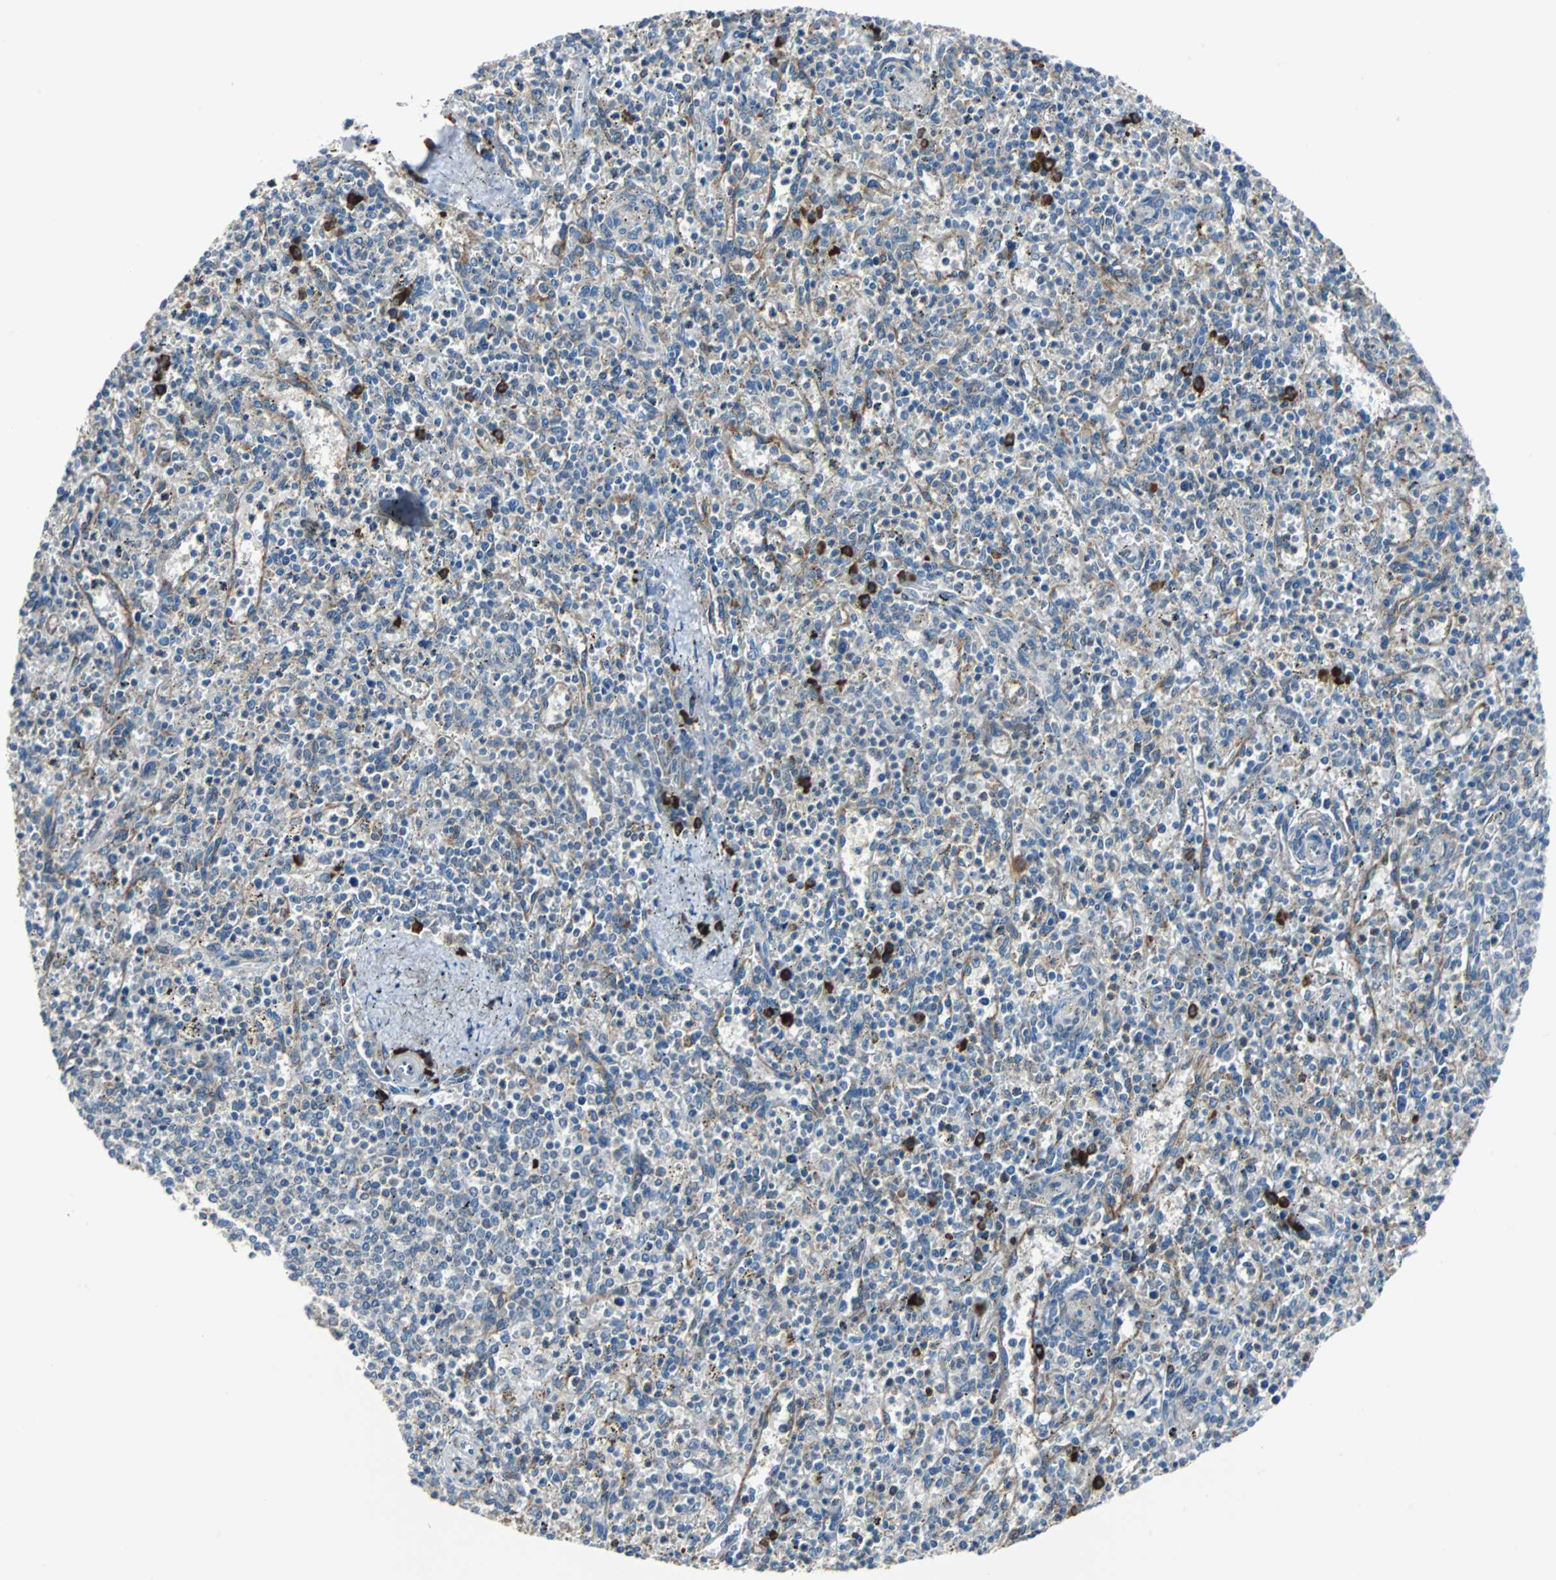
{"staining": {"intensity": "weak", "quantity": "25%-75%", "location": "cytoplasmic/membranous"}, "tissue": "spleen", "cell_type": "Cells in red pulp", "image_type": "normal", "snomed": [{"axis": "morphology", "description": "Normal tissue, NOS"}, {"axis": "topography", "description": "Spleen"}], "caption": "IHC staining of benign spleen, which displays low levels of weak cytoplasmic/membranous positivity in about 25%-75% of cells in red pulp indicating weak cytoplasmic/membranous protein expression. The staining was performed using DAB (3,3'-diaminobenzidine) (brown) for protein detection and nuclei were counterstained in hematoxylin (blue).", "gene": "PDIA4", "patient": {"sex": "male", "age": 72}}